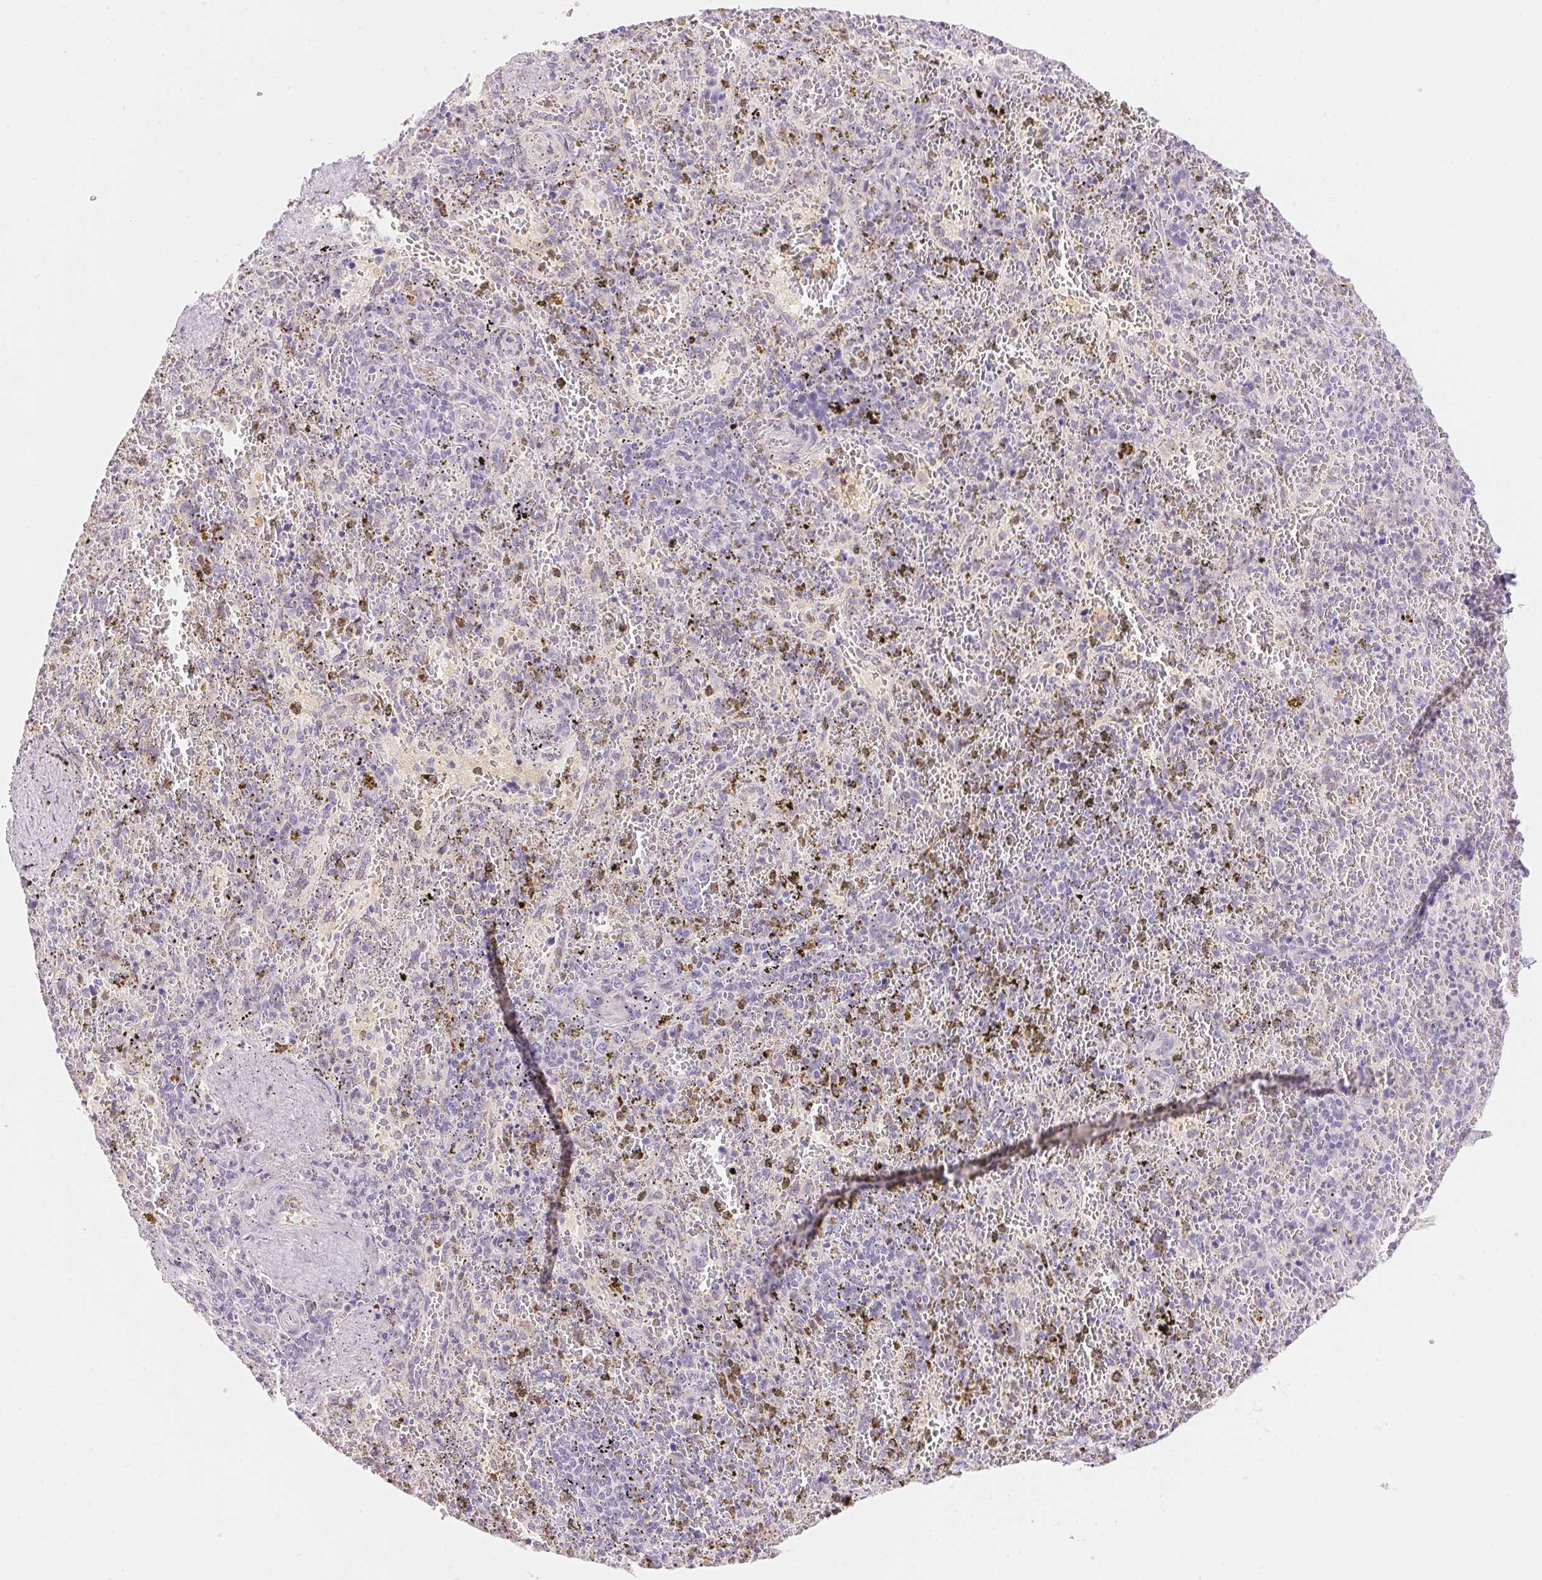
{"staining": {"intensity": "negative", "quantity": "none", "location": "none"}, "tissue": "spleen", "cell_type": "Cells in red pulp", "image_type": "normal", "snomed": [{"axis": "morphology", "description": "Normal tissue, NOS"}, {"axis": "topography", "description": "Spleen"}], "caption": "Cells in red pulp show no significant protein positivity in normal spleen. (DAB immunohistochemistry (IHC) visualized using brightfield microscopy, high magnification).", "gene": "TEKT1", "patient": {"sex": "female", "age": 50}}